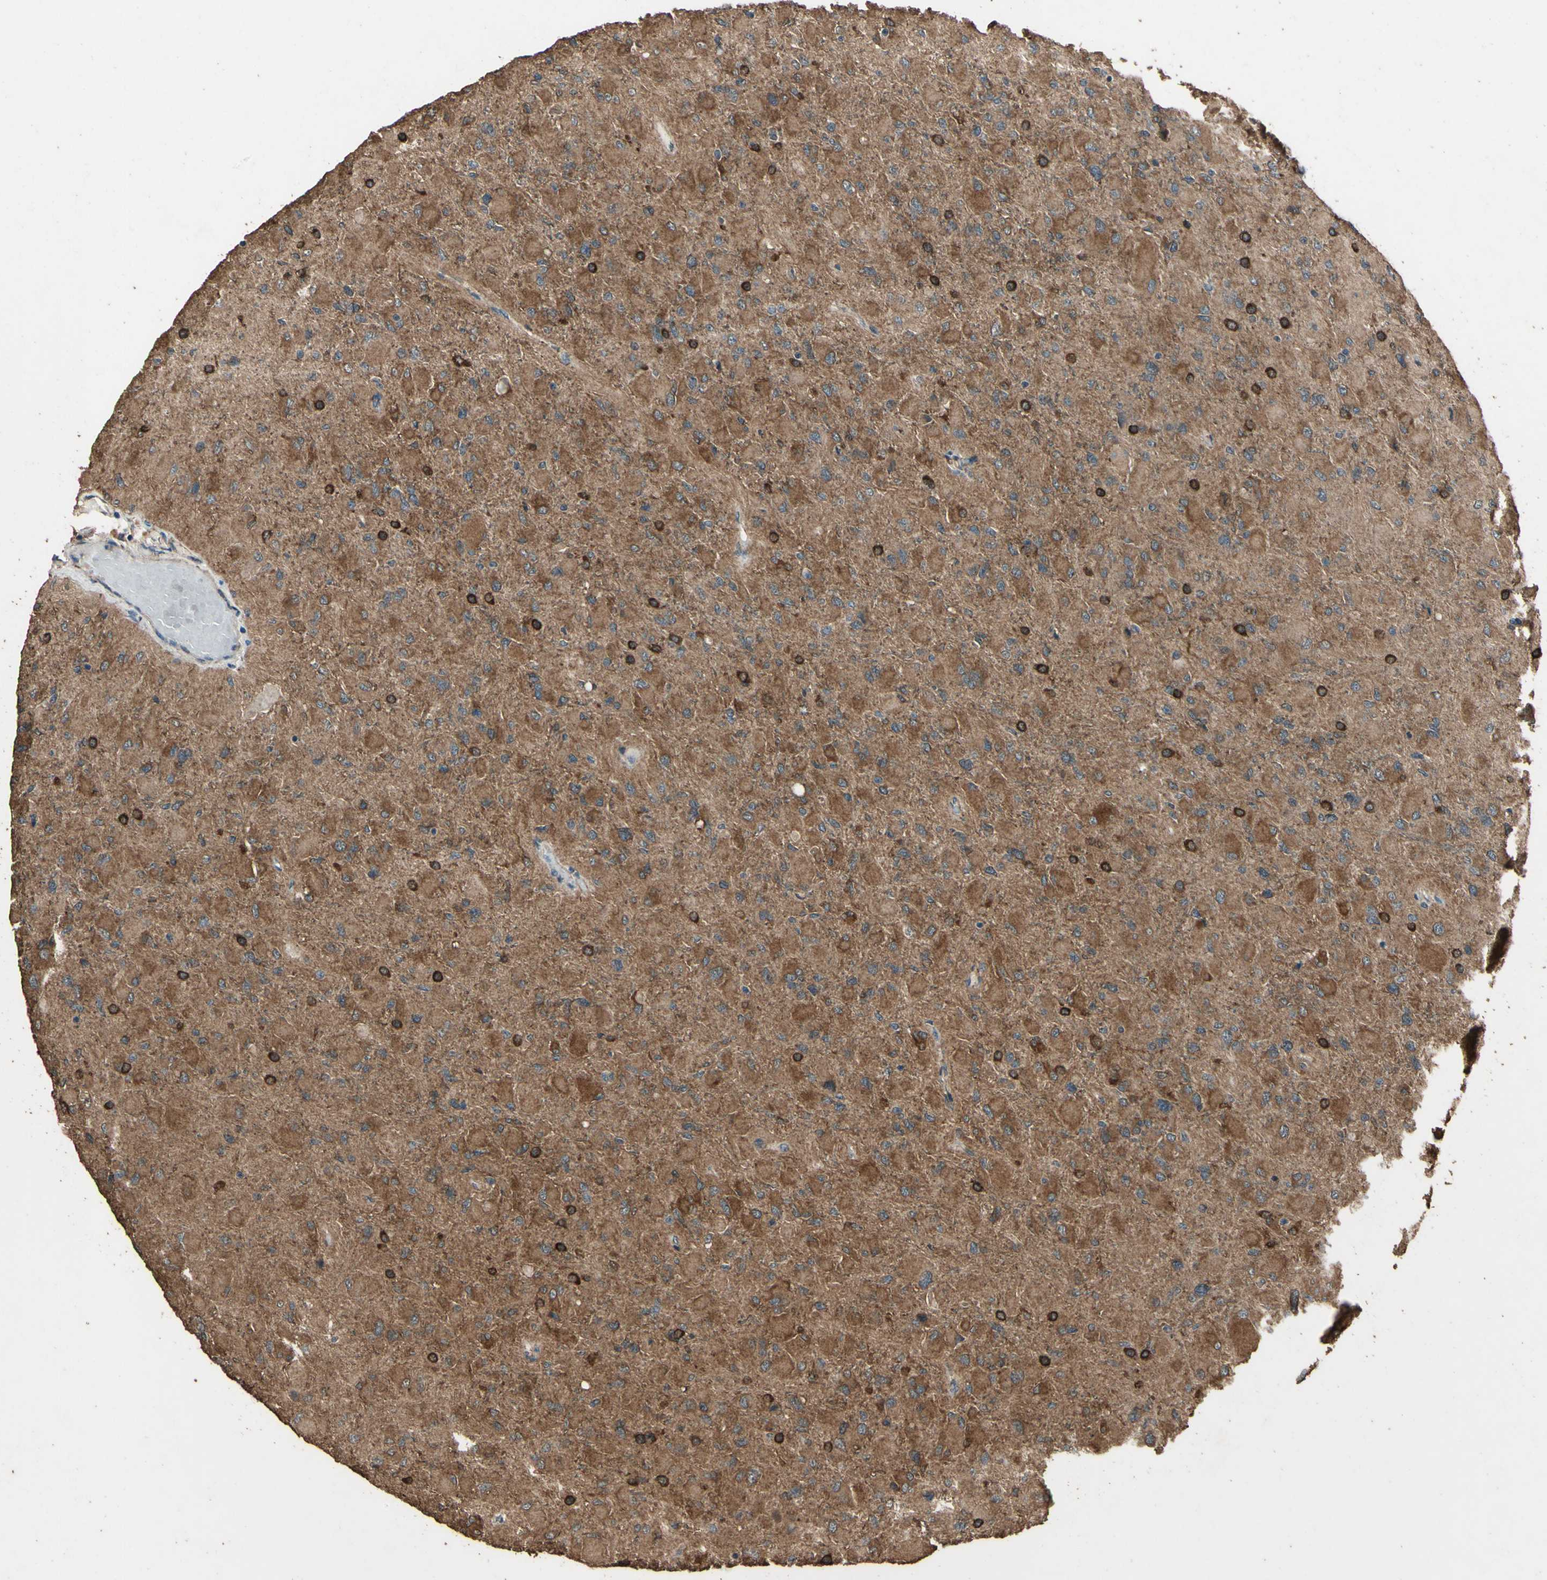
{"staining": {"intensity": "moderate", "quantity": ">75%", "location": "cytoplasmic/membranous"}, "tissue": "glioma", "cell_type": "Tumor cells", "image_type": "cancer", "snomed": [{"axis": "morphology", "description": "Glioma, malignant, High grade"}, {"axis": "topography", "description": "Cerebral cortex"}], "caption": "A high-resolution image shows immunohistochemistry staining of glioma, which reveals moderate cytoplasmic/membranous expression in approximately >75% of tumor cells.", "gene": "TSPO", "patient": {"sex": "female", "age": 36}}